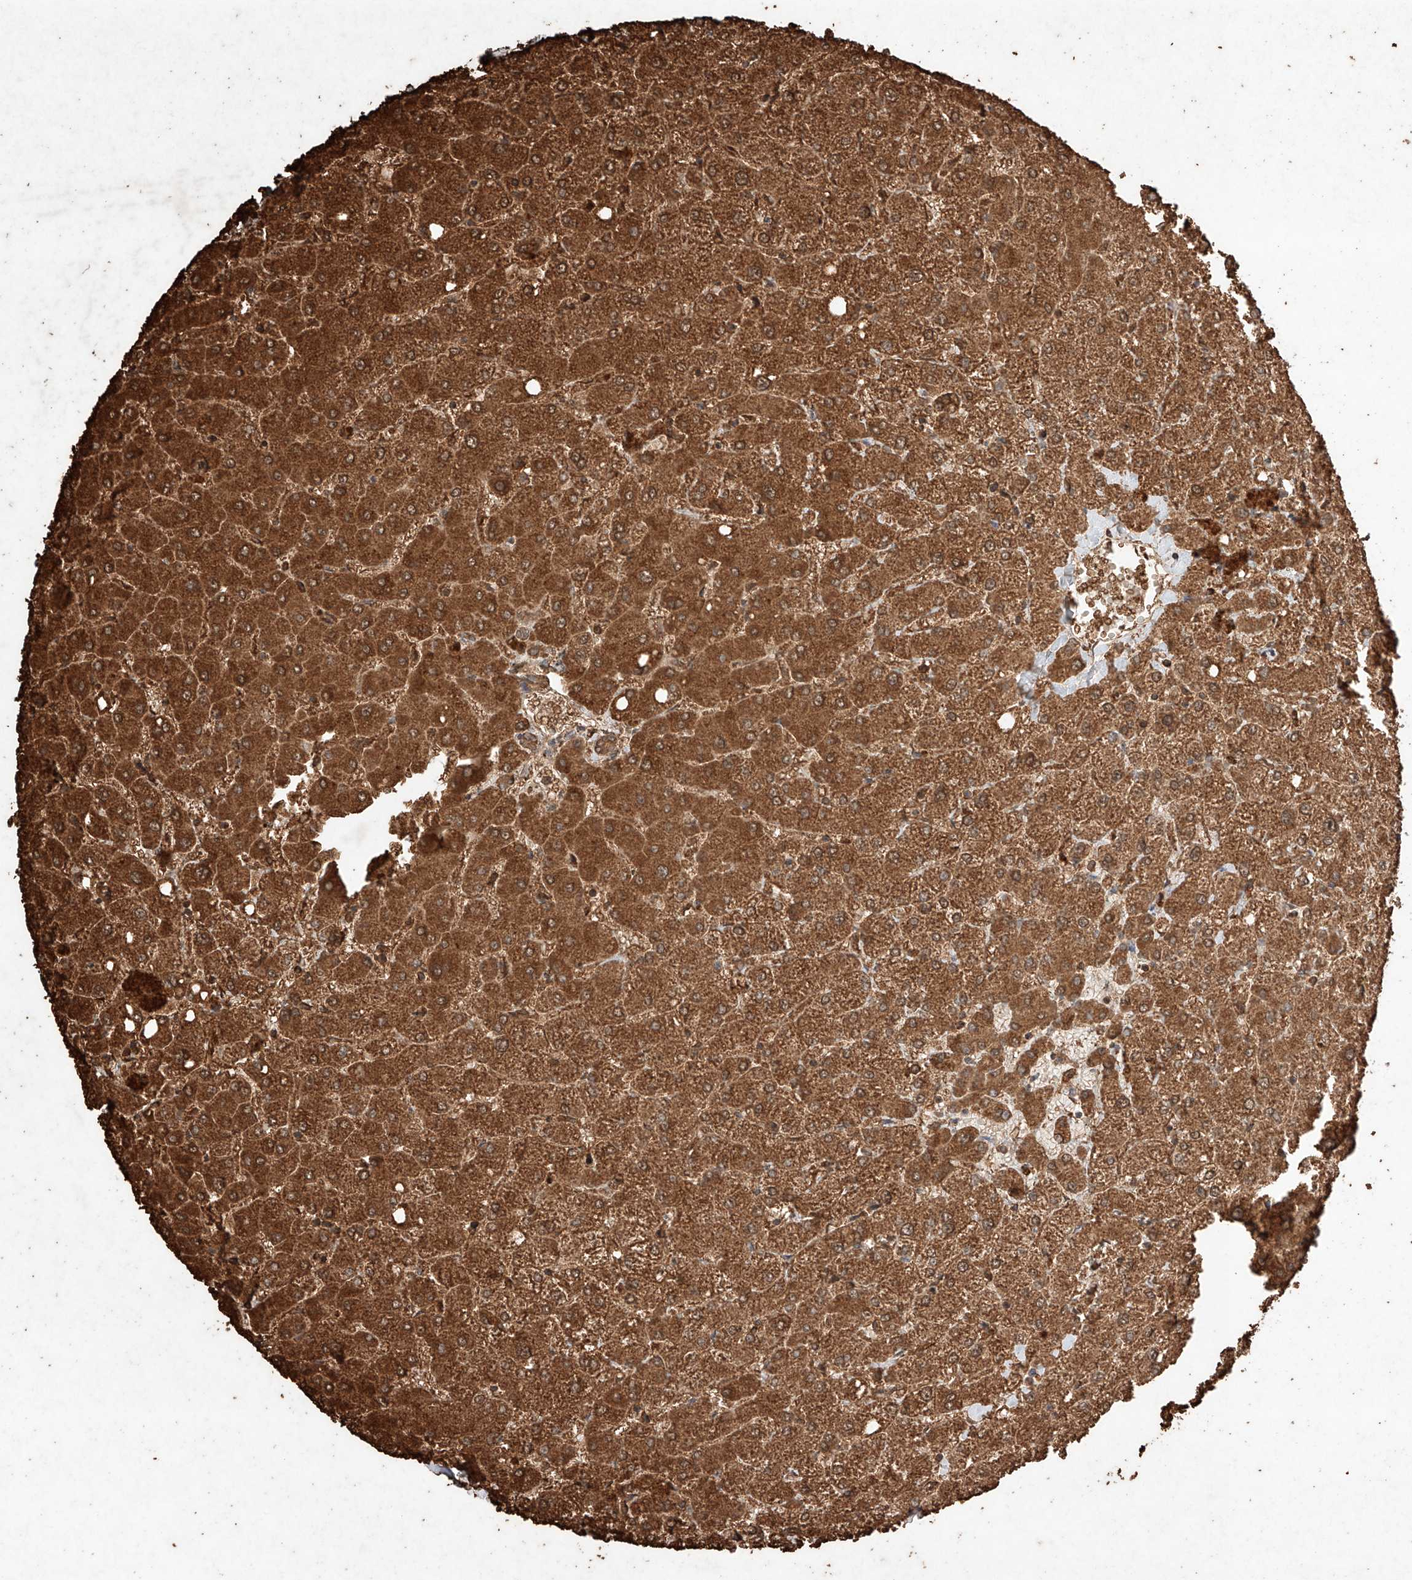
{"staining": {"intensity": "moderate", "quantity": "25%-75%", "location": "cytoplasmic/membranous"}, "tissue": "liver", "cell_type": "Cholangiocytes", "image_type": "normal", "snomed": [{"axis": "morphology", "description": "Normal tissue, NOS"}, {"axis": "topography", "description": "Liver"}], "caption": "Immunohistochemistry (IHC) photomicrograph of normal human liver stained for a protein (brown), which demonstrates medium levels of moderate cytoplasmic/membranous expression in approximately 25%-75% of cholangiocytes.", "gene": "M6PR", "patient": {"sex": "female", "age": 54}}